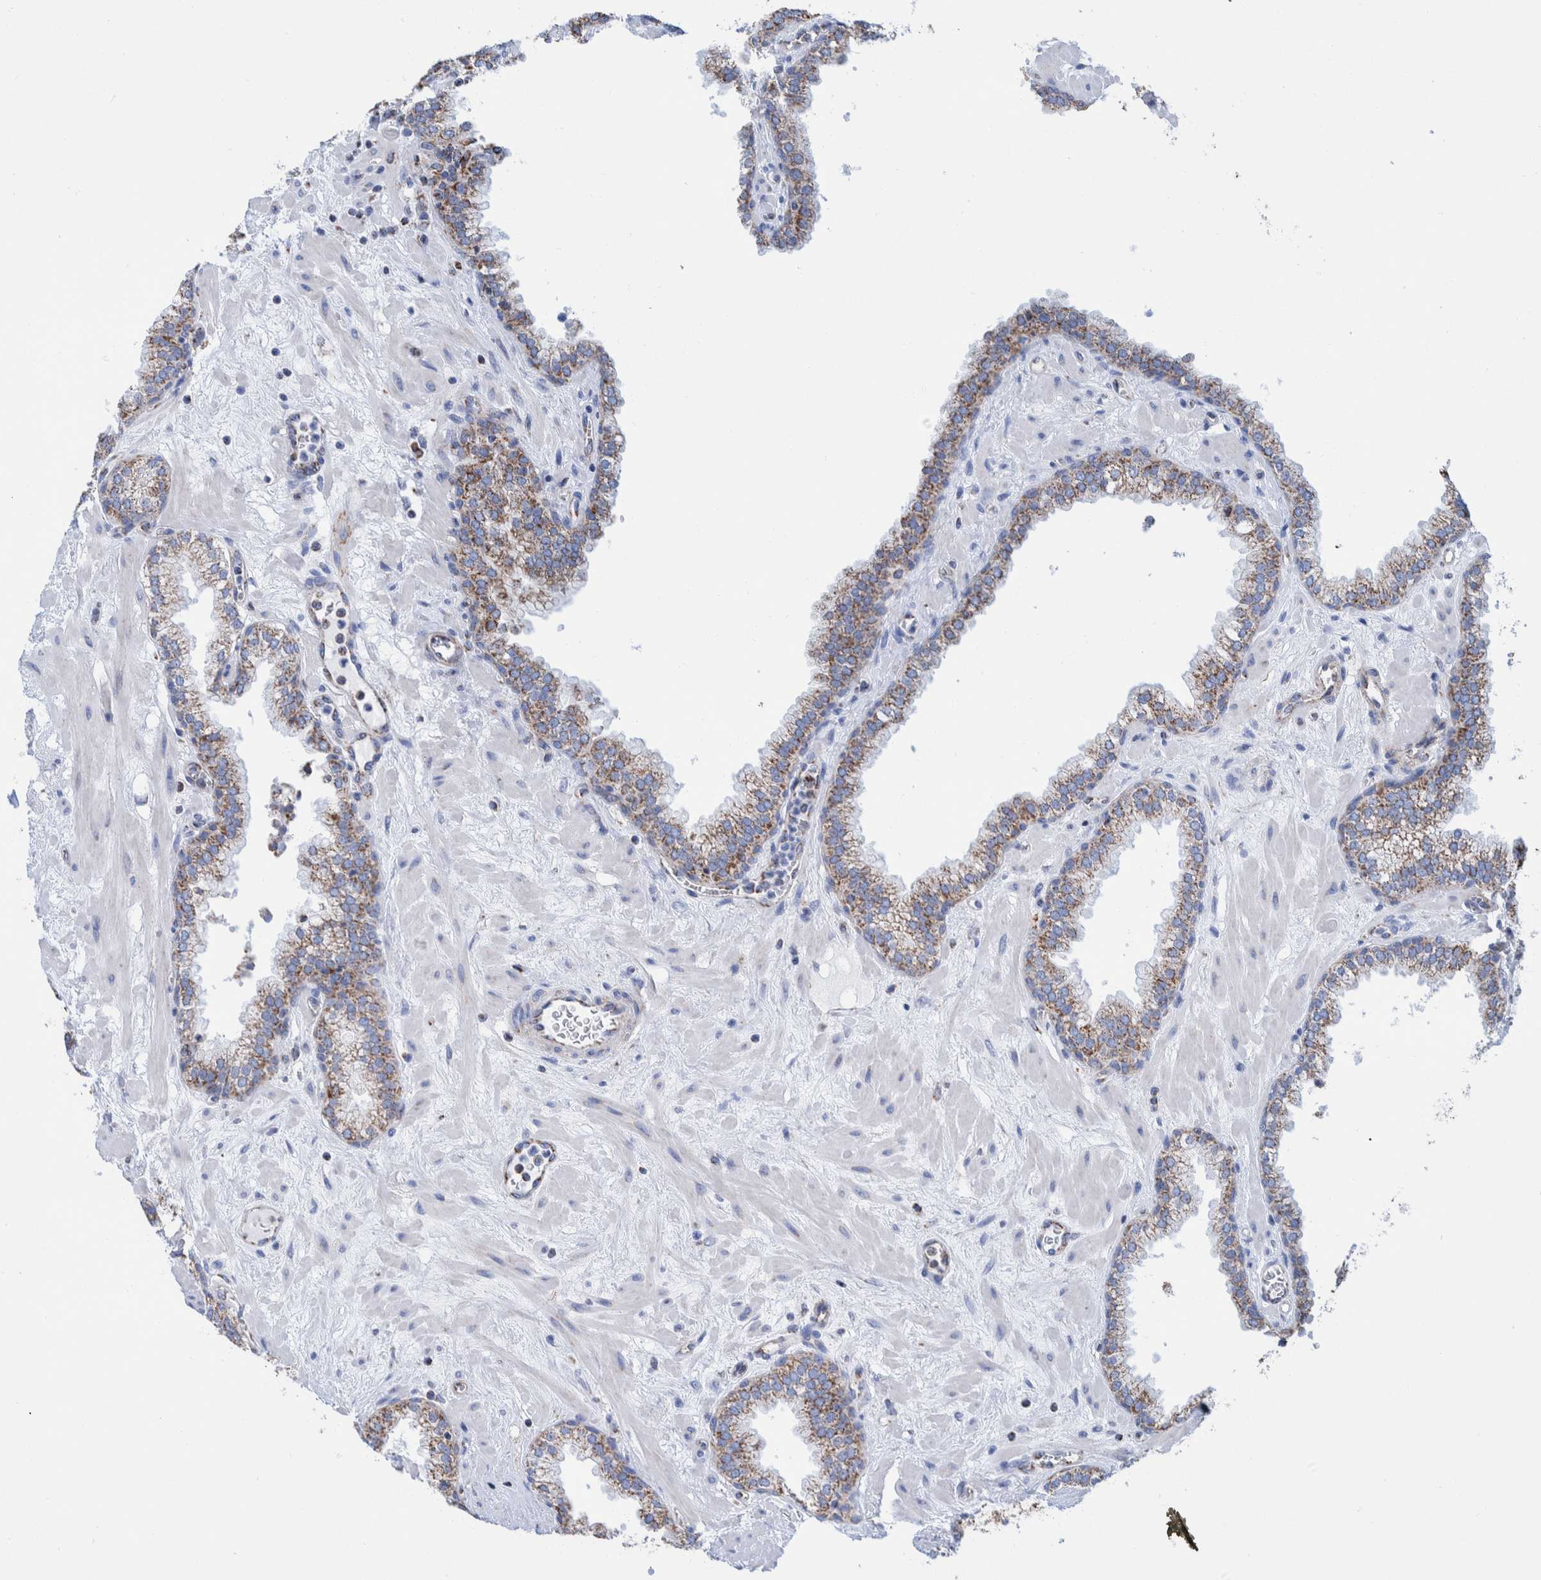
{"staining": {"intensity": "moderate", "quantity": ">75%", "location": "cytoplasmic/membranous"}, "tissue": "prostate", "cell_type": "Glandular cells", "image_type": "normal", "snomed": [{"axis": "morphology", "description": "Normal tissue, NOS"}, {"axis": "morphology", "description": "Urothelial carcinoma, Low grade"}, {"axis": "topography", "description": "Urinary bladder"}, {"axis": "topography", "description": "Prostate"}], "caption": "Immunohistochemistry (IHC) histopathology image of normal prostate: prostate stained using IHC exhibits medium levels of moderate protein expression localized specifically in the cytoplasmic/membranous of glandular cells, appearing as a cytoplasmic/membranous brown color.", "gene": "DECR1", "patient": {"sex": "male", "age": 60}}